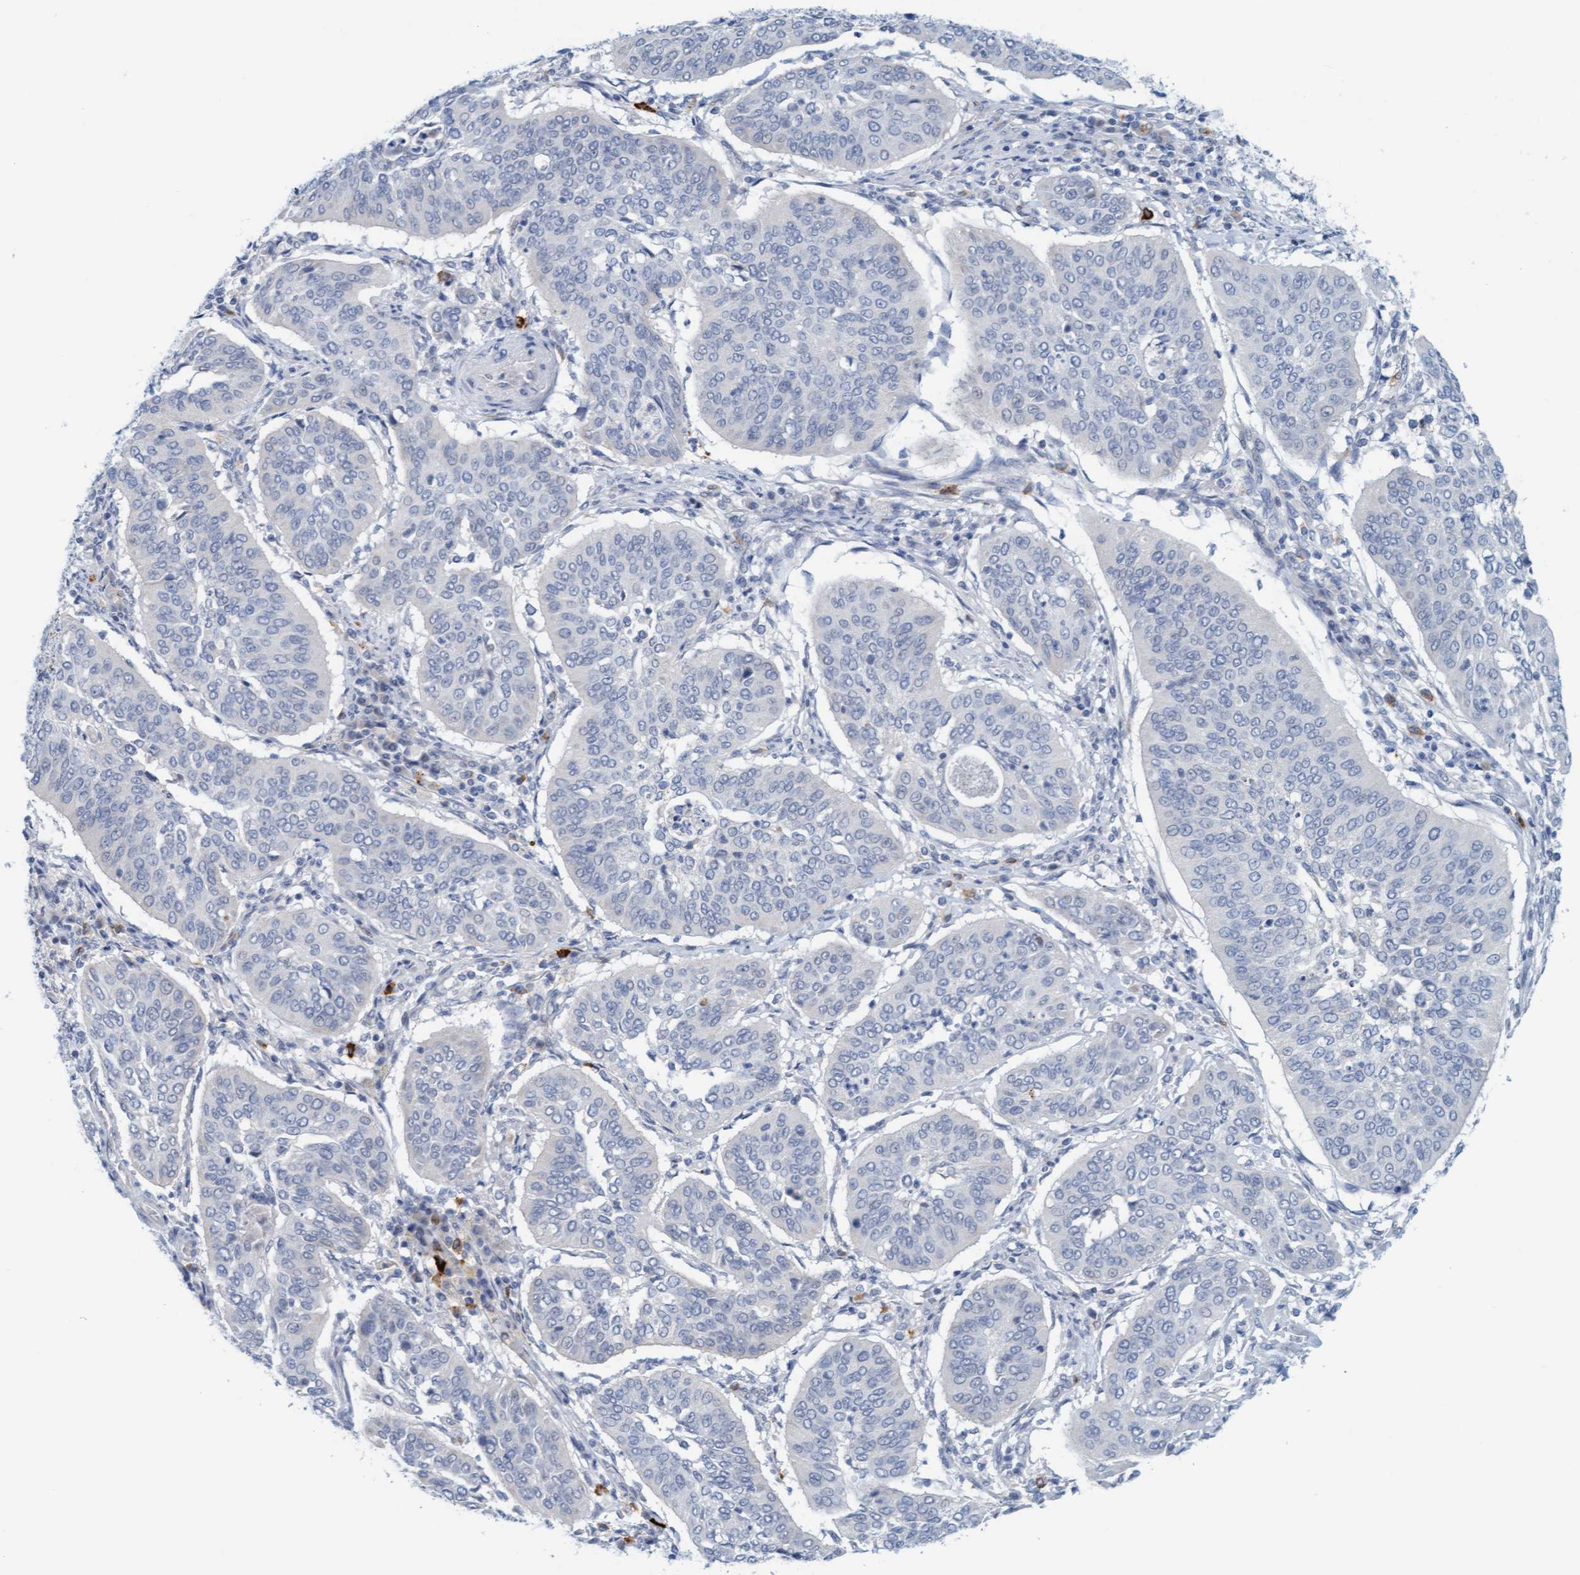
{"staining": {"intensity": "negative", "quantity": "none", "location": "none"}, "tissue": "cervical cancer", "cell_type": "Tumor cells", "image_type": "cancer", "snomed": [{"axis": "morphology", "description": "Normal tissue, NOS"}, {"axis": "morphology", "description": "Squamous cell carcinoma, NOS"}, {"axis": "topography", "description": "Cervix"}], "caption": "Immunohistochemistry of squamous cell carcinoma (cervical) displays no staining in tumor cells.", "gene": "CPA3", "patient": {"sex": "female", "age": 39}}